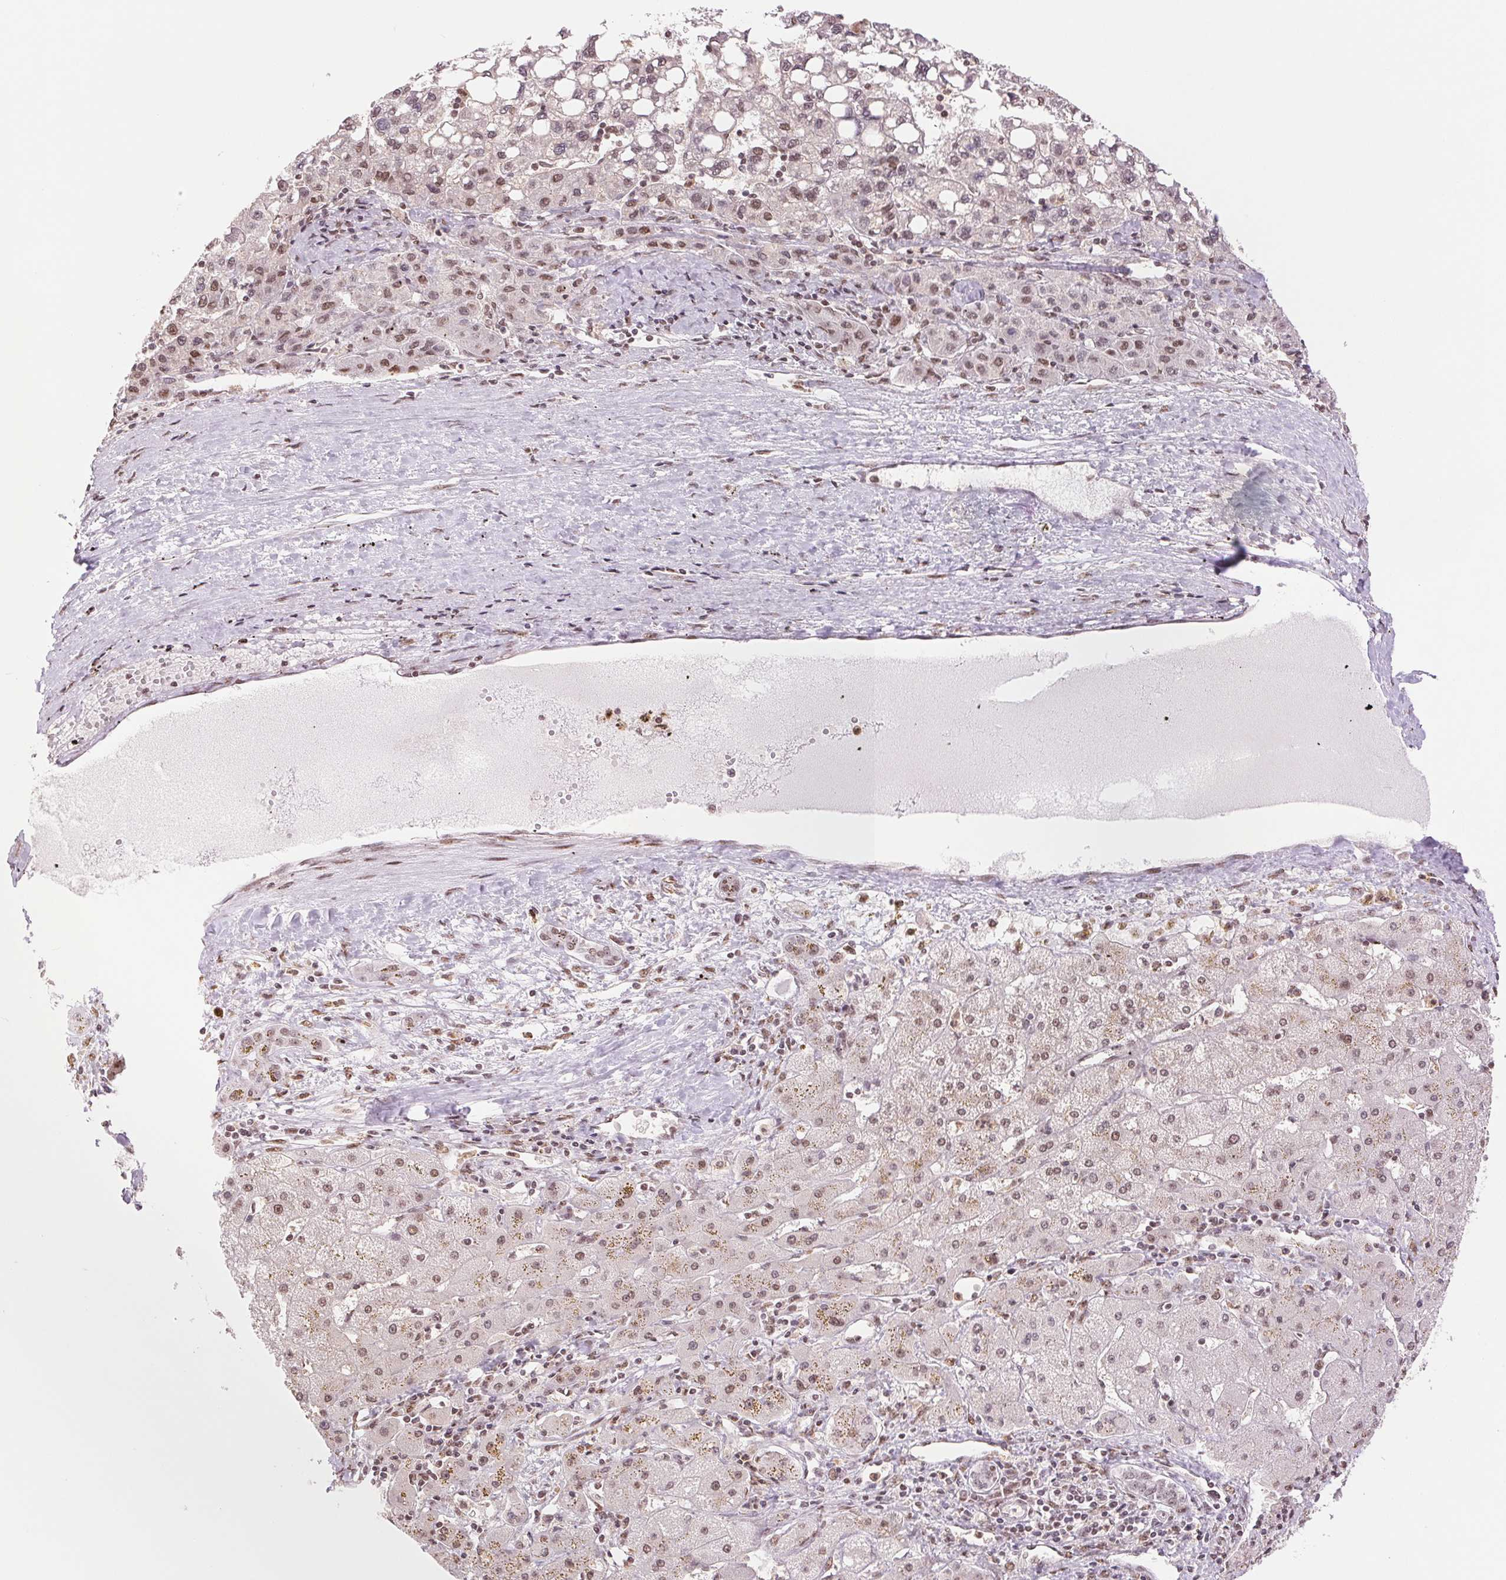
{"staining": {"intensity": "moderate", "quantity": ">75%", "location": "nuclear"}, "tissue": "liver cancer", "cell_type": "Tumor cells", "image_type": "cancer", "snomed": [{"axis": "morphology", "description": "Carcinoma, Hepatocellular, NOS"}, {"axis": "topography", "description": "Liver"}], "caption": "Immunohistochemistry histopathology image of neoplastic tissue: human hepatocellular carcinoma (liver) stained using IHC displays medium levels of moderate protein expression localized specifically in the nuclear of tumor cells, appearing as a nuclear brown color.", "gene": "SREK1", "patient": {"sex": "female", "age": 82}}